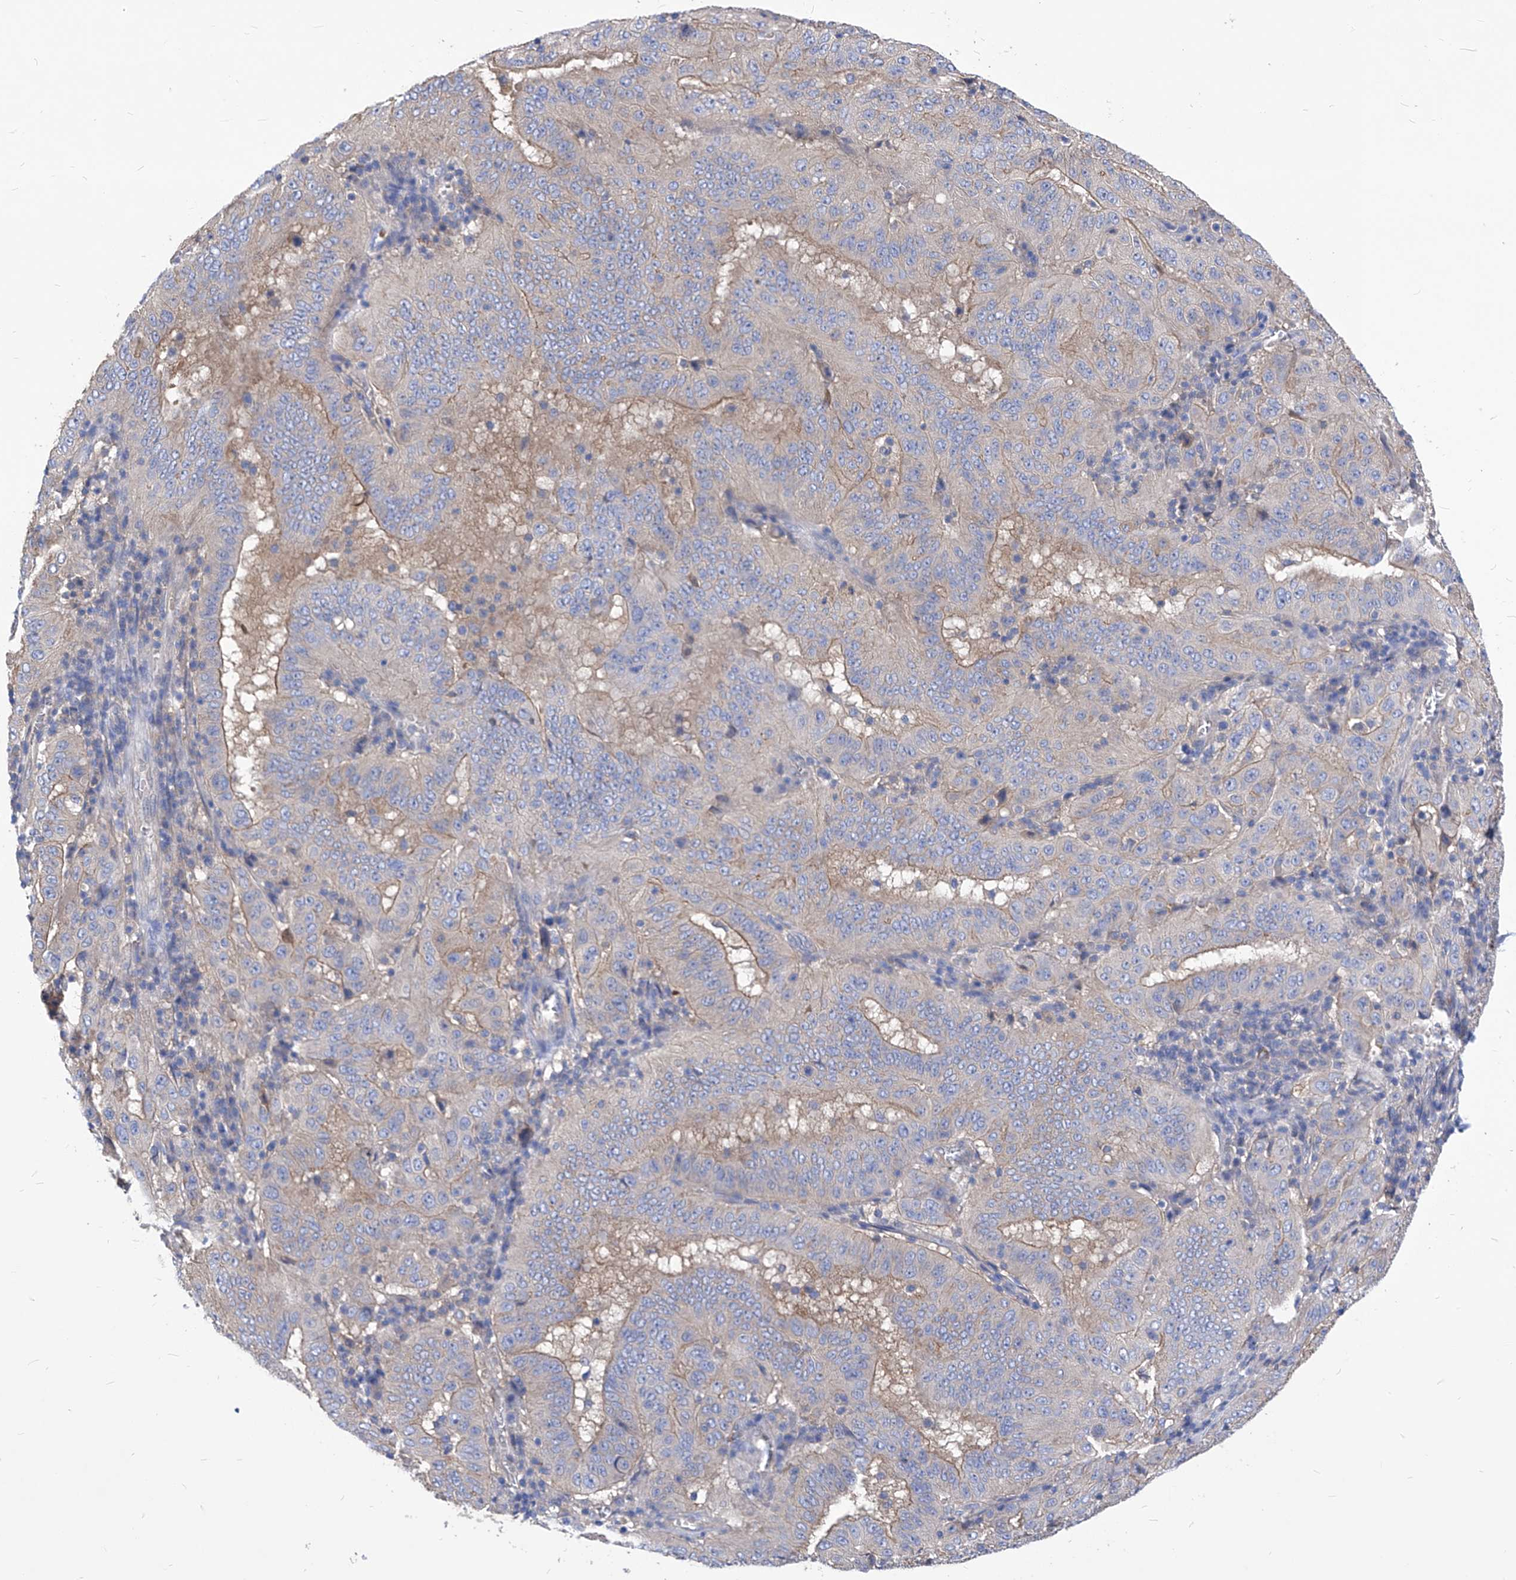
{"staining": {"intensity": "moderate", "quantity": "25%-75%", "location": "cytoplasmic/membranous"}, "tissue": "pancreatic cancer", "cell_type": "Tumor cells", "image_type": "cancer", "snomed": [{"axis": "morphology", "description": "Adenocarcinoma, NOS"}, {"axis": "topography", "description": "Pancreas"}], "caption": "Pancreatic cancer (adenocarcinoma) tissue exhibits moderate cytoplasmic/membranous positivity in approximately 25%-75% of tumor cells, visualized by immunohistochemistry. The staining was performed using DAB to visualize the protein expression in brown, while the nuclei were stained in blue with hematoxylin (Magnification: 20x).", "gene": "XPNPEP1", "patient": {"sex": "male", "age": 63}}